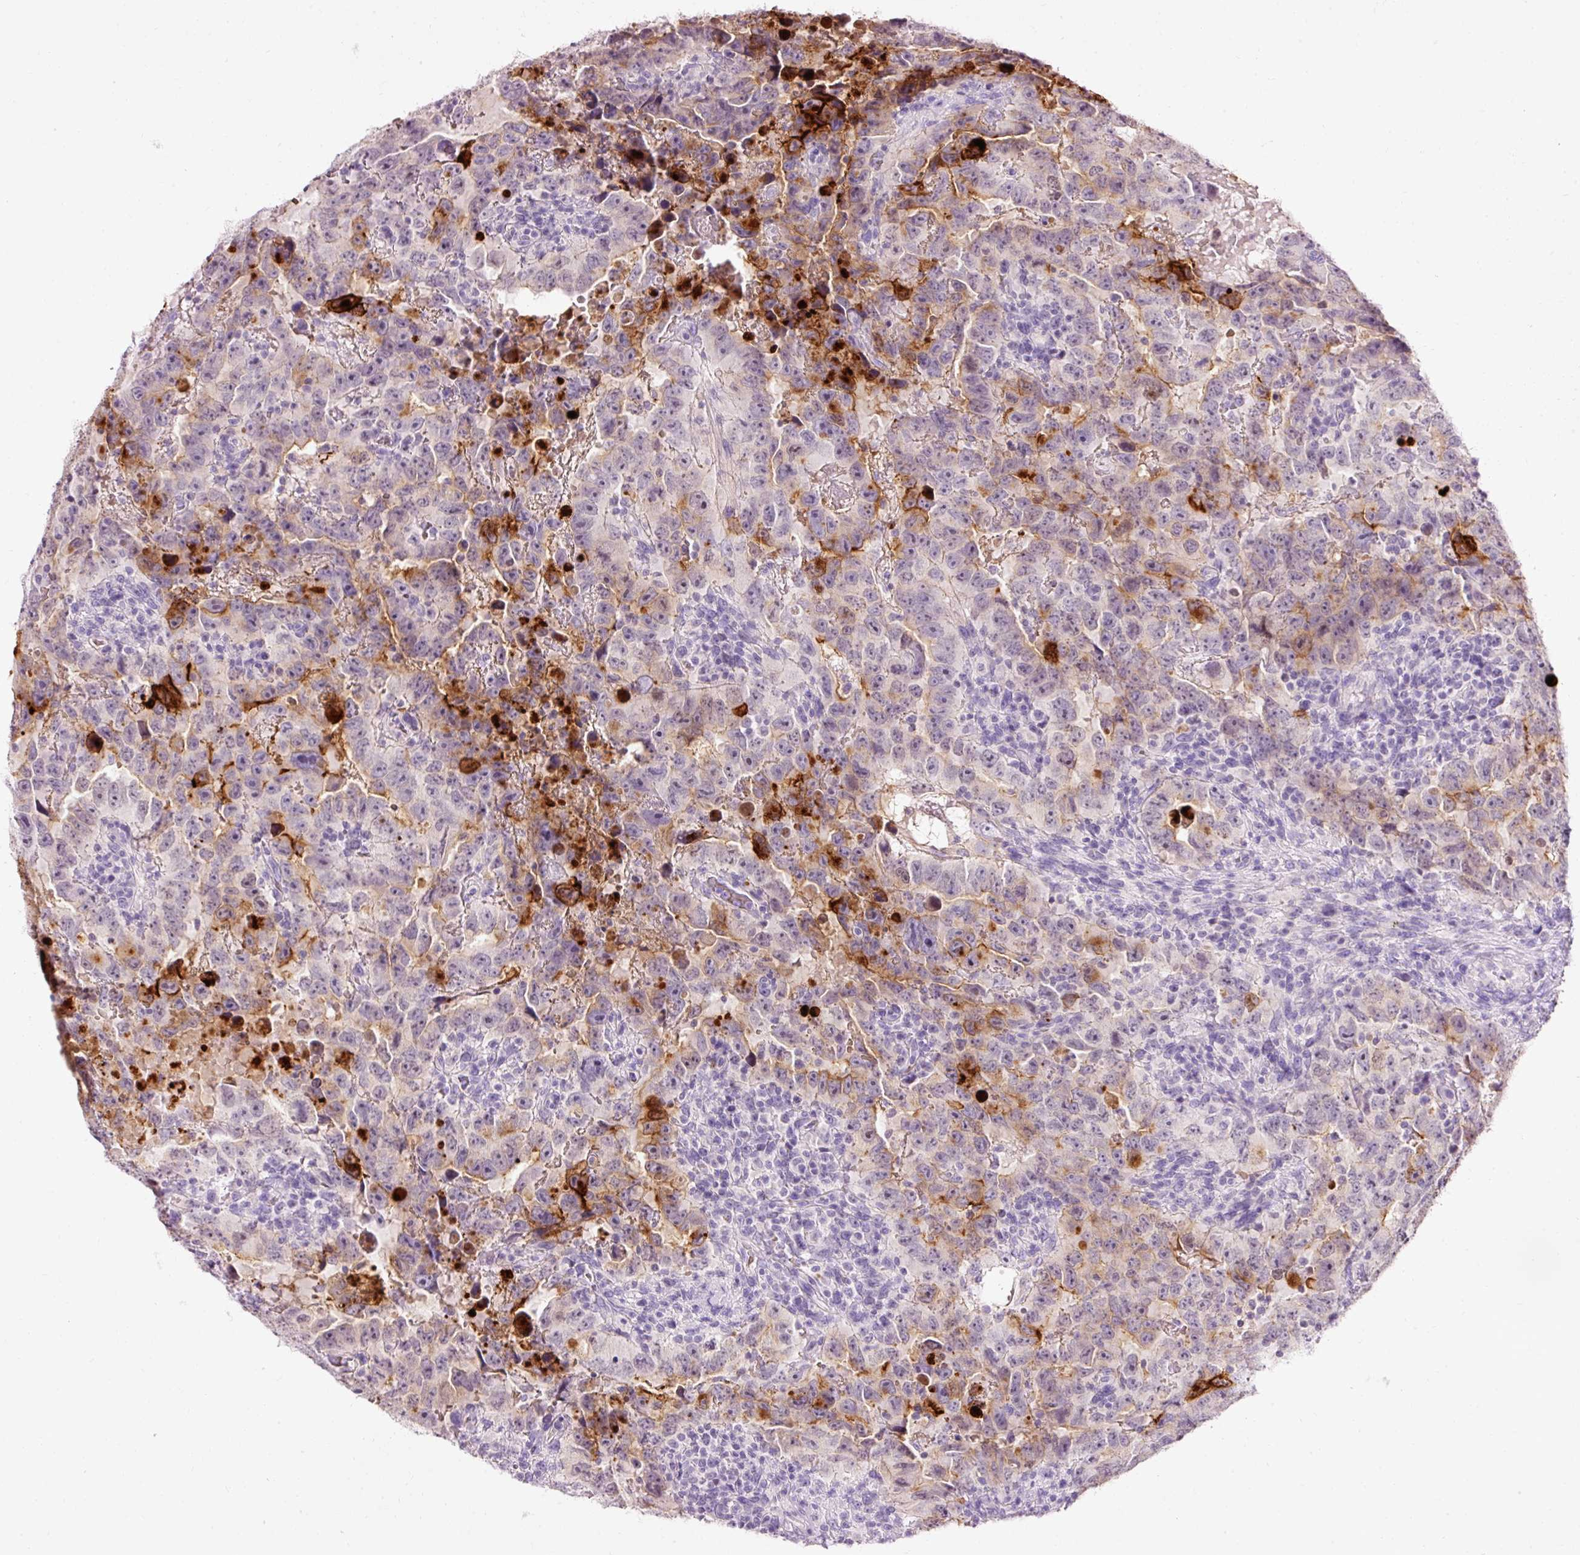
{"staining": {"intensity": "moderate", "quantity": "<25%", "location": "cytoplasmic/membranous"}, "tissue": "testis cancer", "cell_type": "Tumor cells", "image_type": "cancer", "snomed": [{"axis": "morphology", "description": "Carcinoma, Embryonal, NOS"}, {"axis": "topography", "description": "Testis"}], "caption": "Protein expression analysis of human testis cancer reveals moderate cytoplasmic/membranous expression in about <25% of tumor cells.", "gene": "DHRS11", "patient": {"sex": "male", "age": 24}}